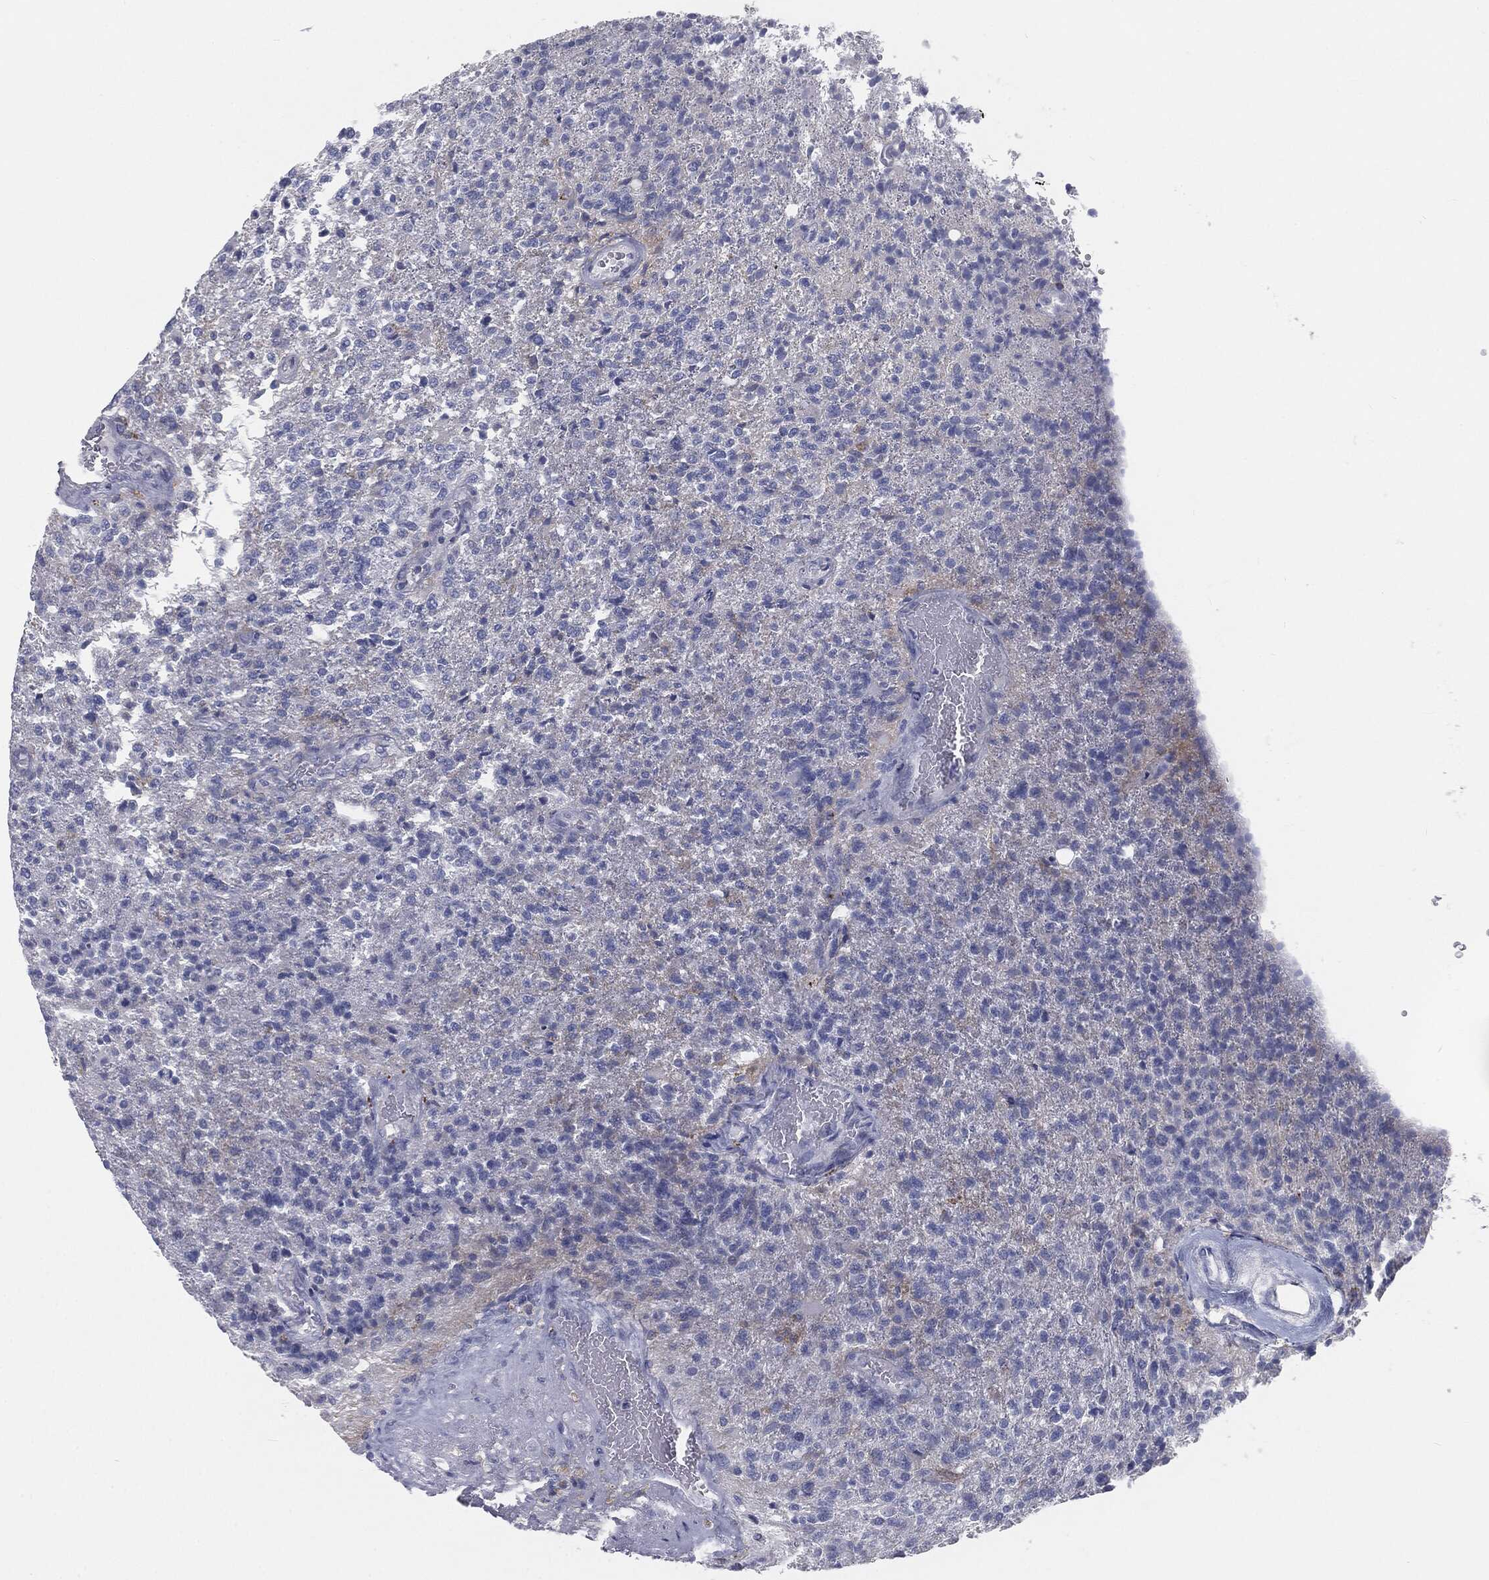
{"staining": {"intensity": "negative", "quantity": "none", "location": "none"}, "tissue": "glioma", "cell_type": "Tumor cells", "image_type": "cancer", "snomed": [{"axis": "morphology", "description": "Glioma, malignant, High grade"}, {"axis": "topography", "description": "Brain"}], "caption": "This is an immunohistochemistry (IHC) micrograph of human malignant high-grade glioma. There is no staining in tumor cells.", "gene": "CAV3", "patient": {"sex": "male", "age": 56}}